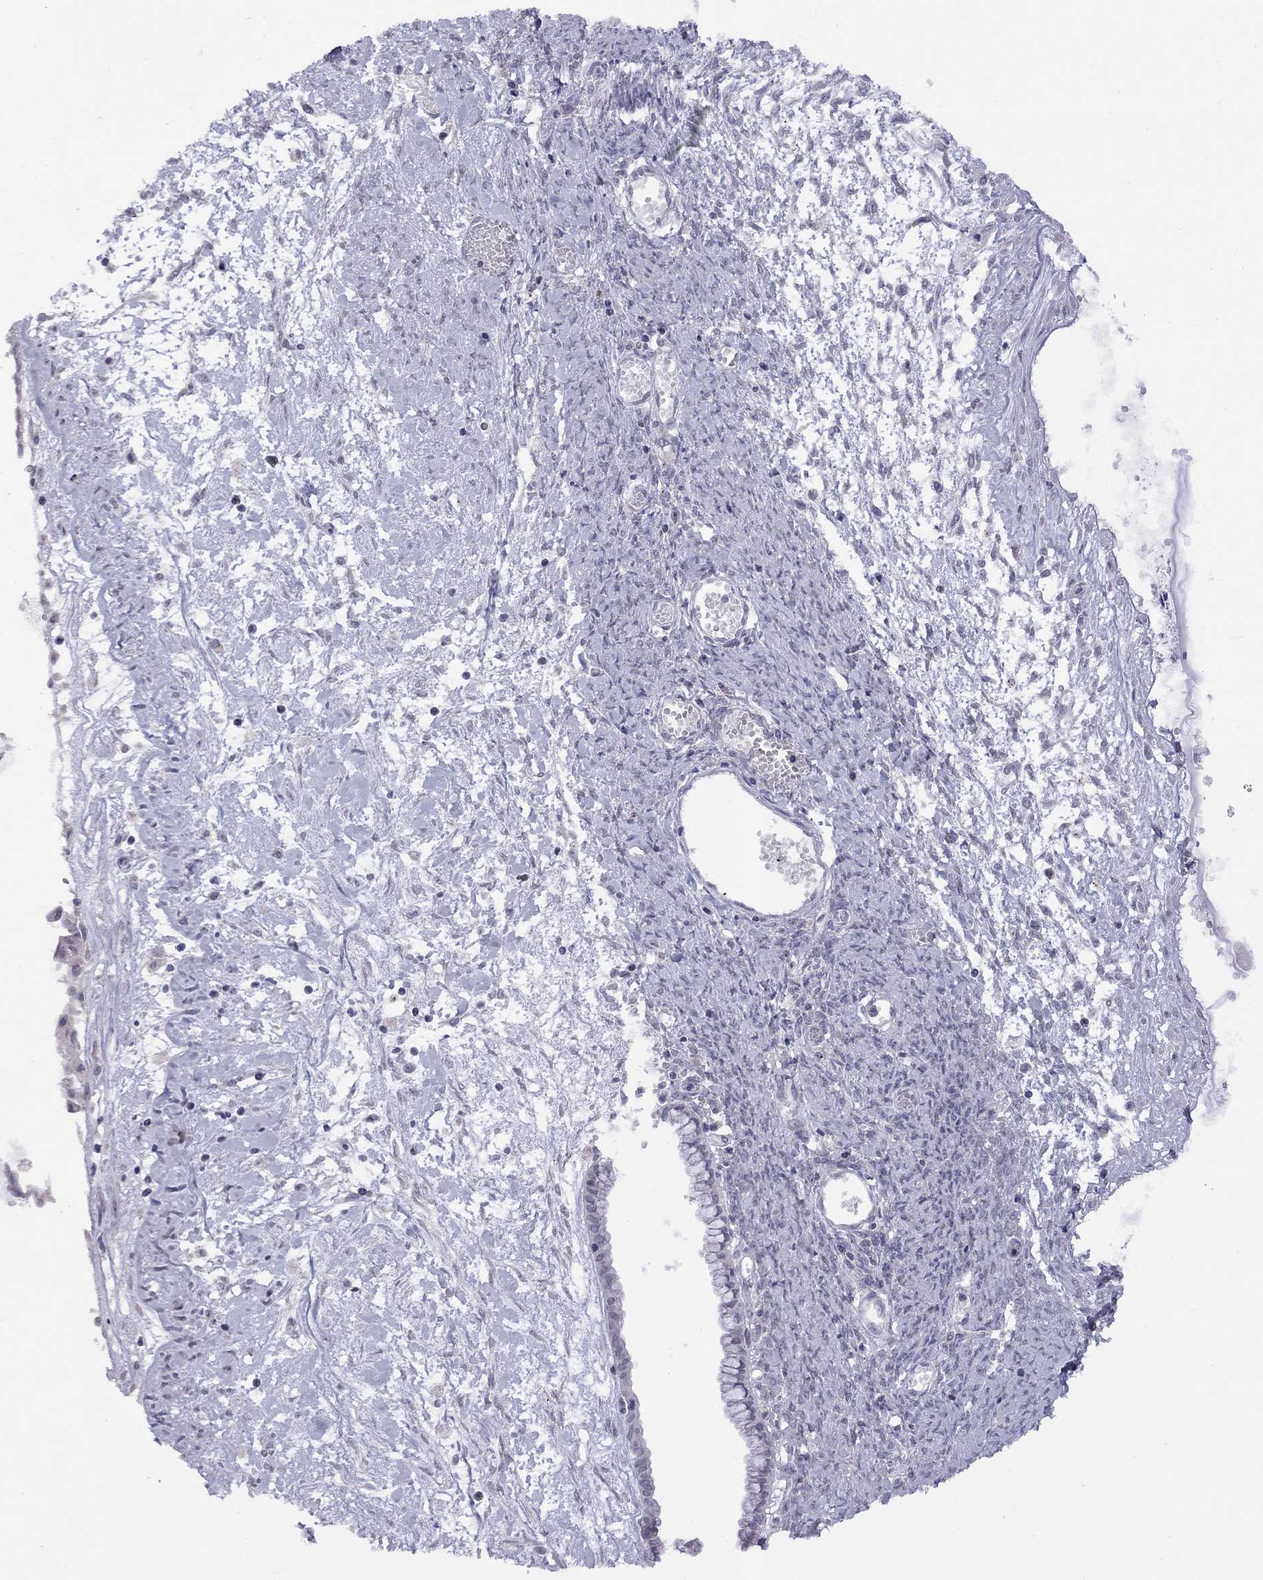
{"staining": {"intensity": "negative", "quantity": "none", "location": "none"}, "tissue": "ovarian cancer", "cell_type": "Tumor cells", "image_type": "cancer", "snomed": [{"axis": "morphology", "description": "Cystadenocarcinoma, mucinous, NOS"}, {"axis": "topography", "description": "Ovary"}], "caption": "Immunohistochemical staining of ovarian mucinous cystadenocarcinoma demonstrates no significant staining in tumor cells. (IHC, brightfield microscopy, high magnification).", "gene": "HES5", "patient": {"sex": "female", "age": 67}}